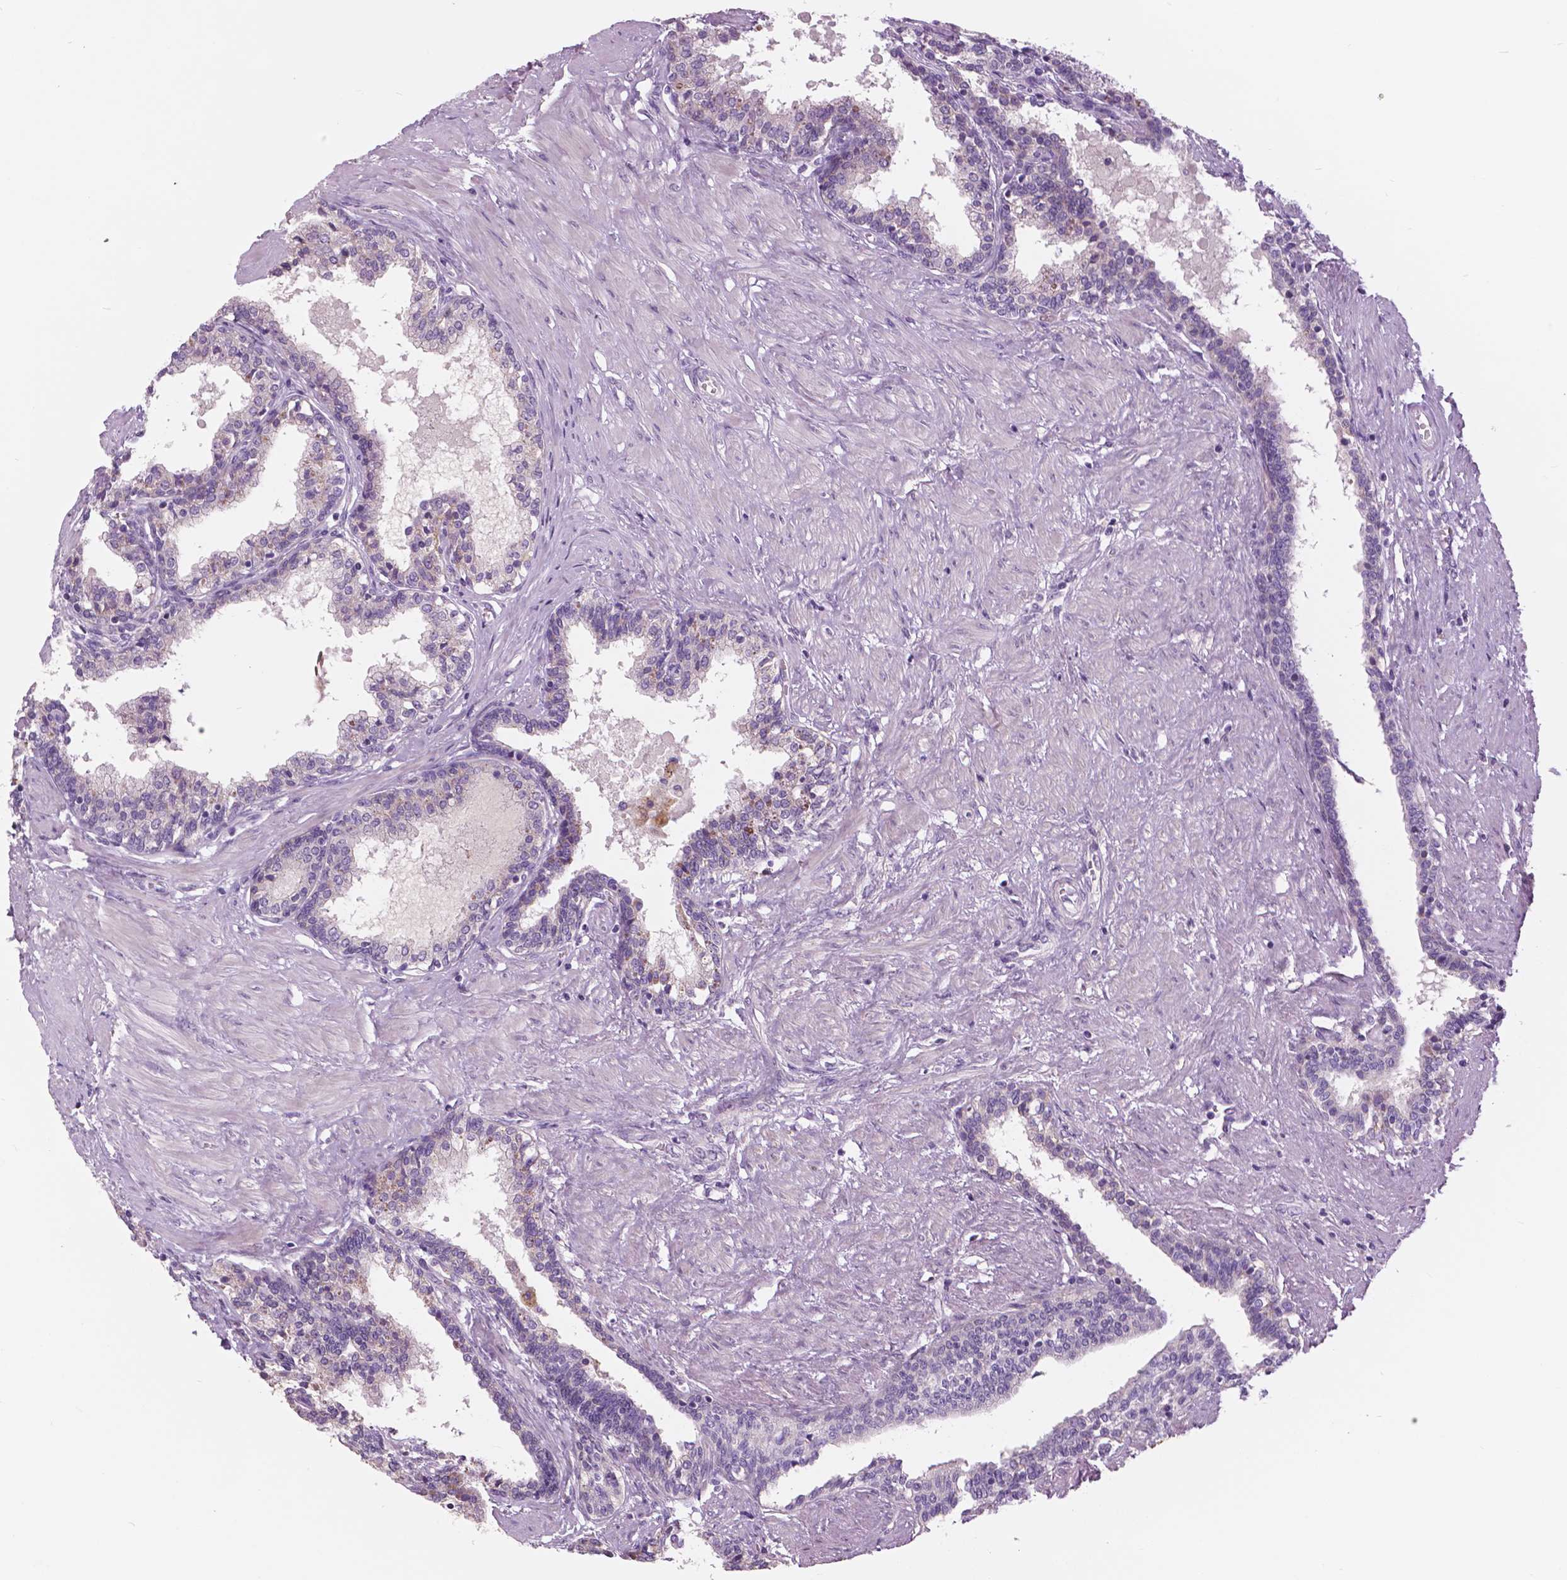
{"staining": {"intensity": "negative", "quantity": "none", "location": "none"}, "tissue": "prostate", "cell_type": "Glandular cells", "image_type": "normal", "snomed": [{"axis": "morphology", "description": "Normal tissue, NOS"}, {"axis": "topography", "description": "Prostate"}], "caption": "IHC photomicrograph of normal human prostate stained for a protein (brown), which reveals no staining in glandular cells.", "gene": "SERPINI1", "patient": {"sex": "male", "age": 55}}